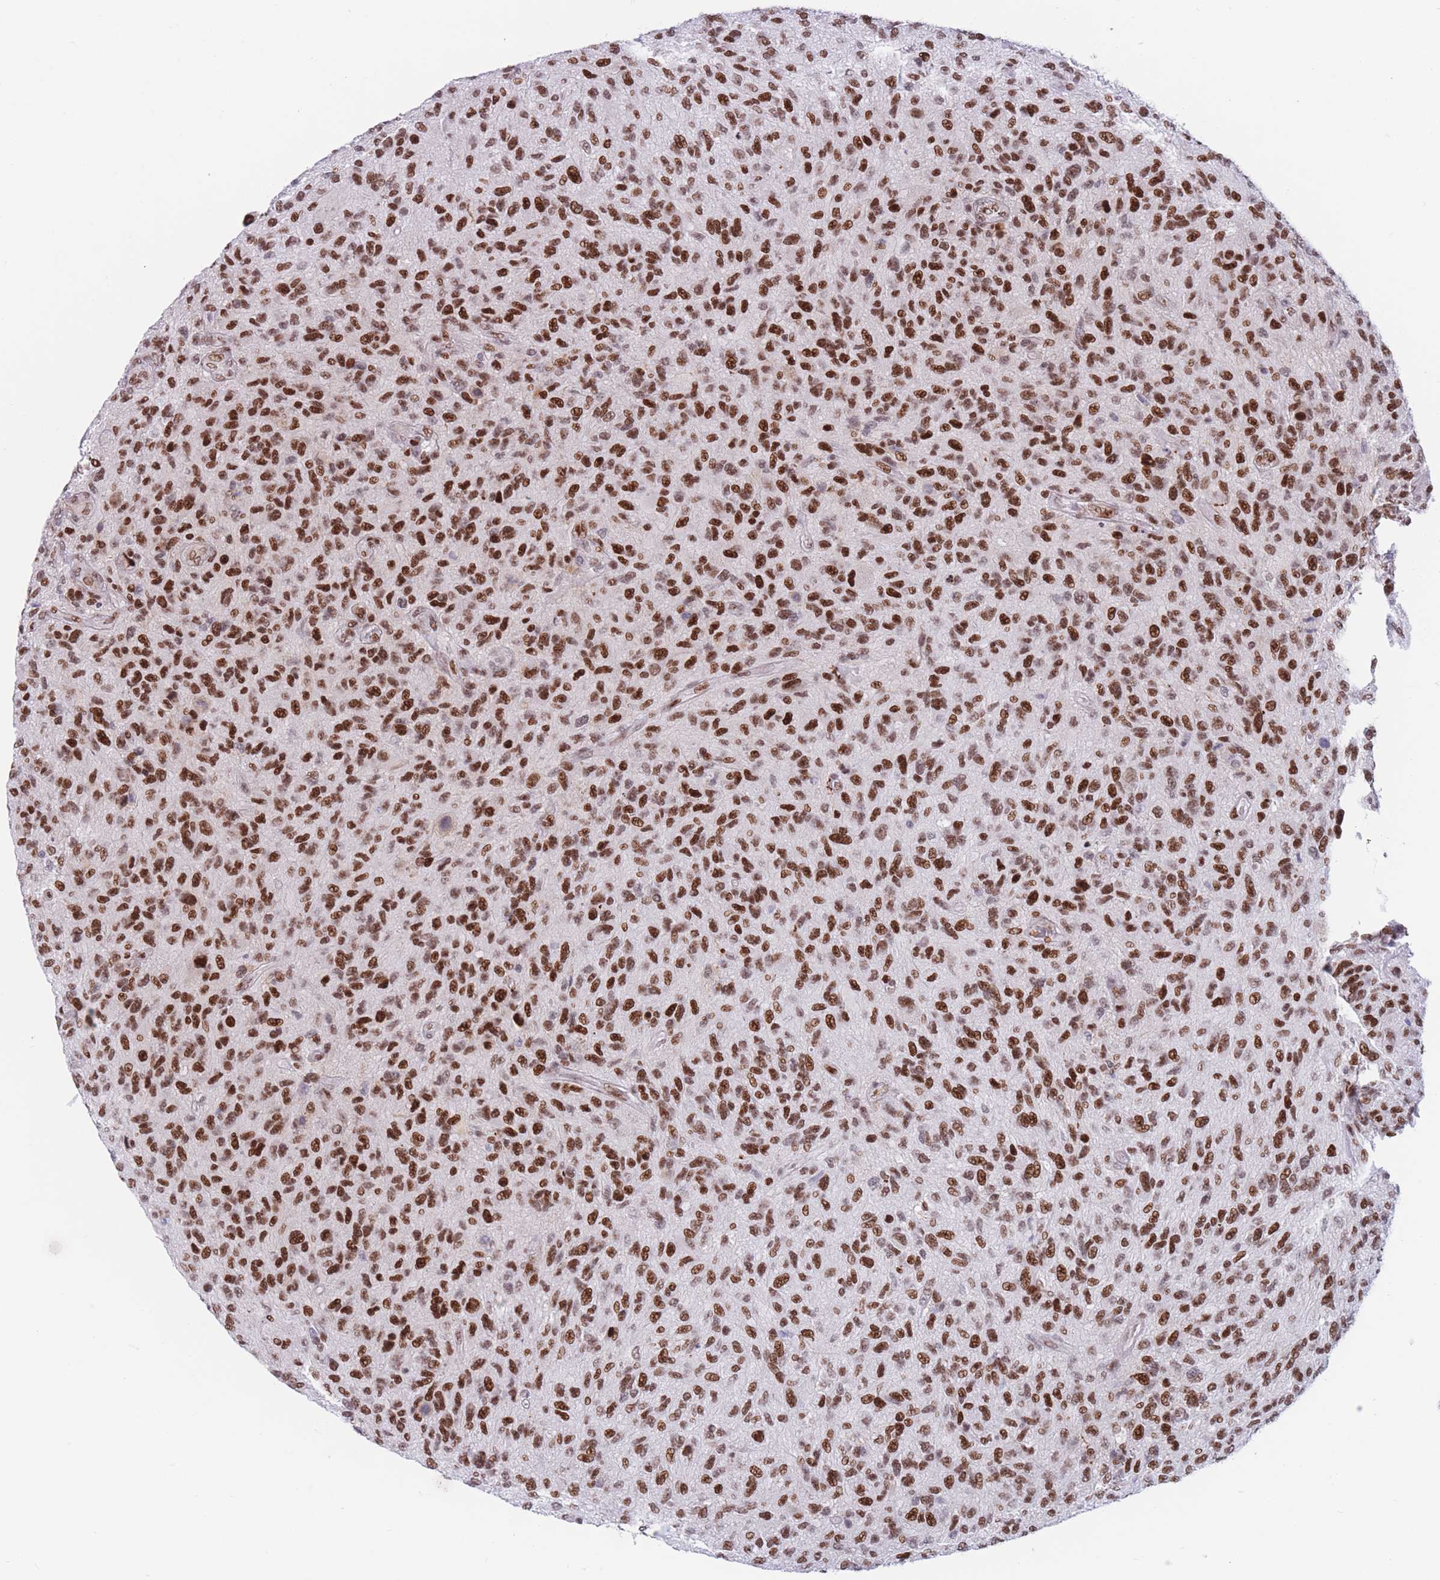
{"staining": {"intensity": "strong", "quantity": ">75%", "location": "nuclear"}, "tissue": "glioma", "cell_type": "Tumor cells", "image_type": "cancer", "snomed": [{"axis": "morphology", "description": "Glioma, malignant, High grade"}, {"axis": "topography", "description": "Brain"}], "caption": "Immunohistochemistry of malignant glioma (high-grade) demonstrates high levels of strong nuclear positivity in about >75% of tumor cells.", "gene": "DNAJC3", "patient": {"sex": "male", "age": 47}}